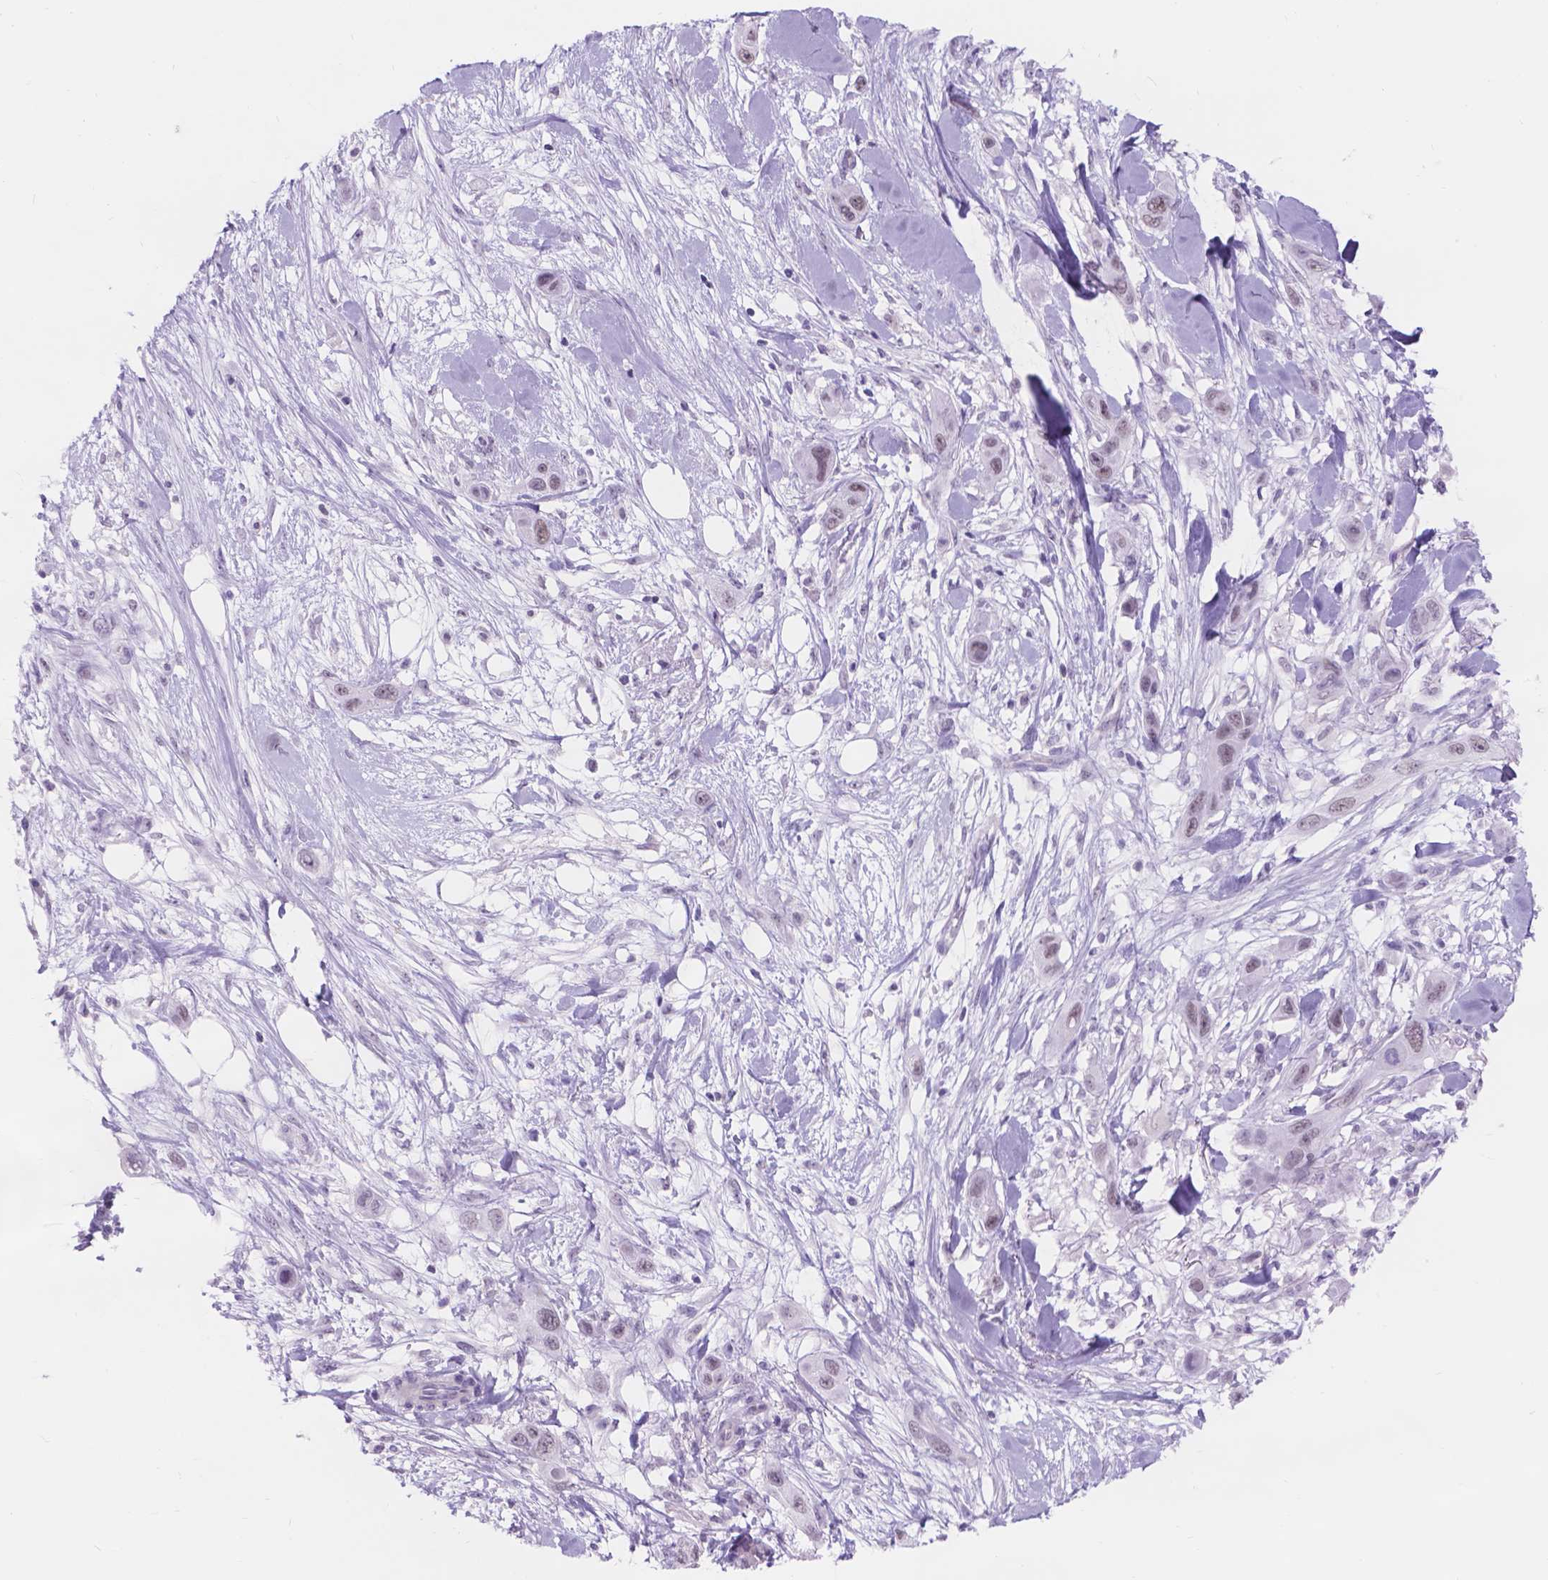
{"staining": {"intensity": "weak", "quantity": "25%-75%", "location": "nuclear"}, "tissue": "skin cancer", "cell_type": "Tumor cells", "image_type": "cancer", "snomed": [{"axis": "morphology", "description": "Squamous cell carcinoma, NOS"}, {"axis": "topography", "description": "Skin"}], "caption": "This image demonstrates immunohistochemistry staining of skin cancer (squamous cell carcinoma), with low weak nuclear staining in approximately 25%-75% of tumor cells.", "gene": "DCC", "patient": {"sex": "male", "age": 79}}